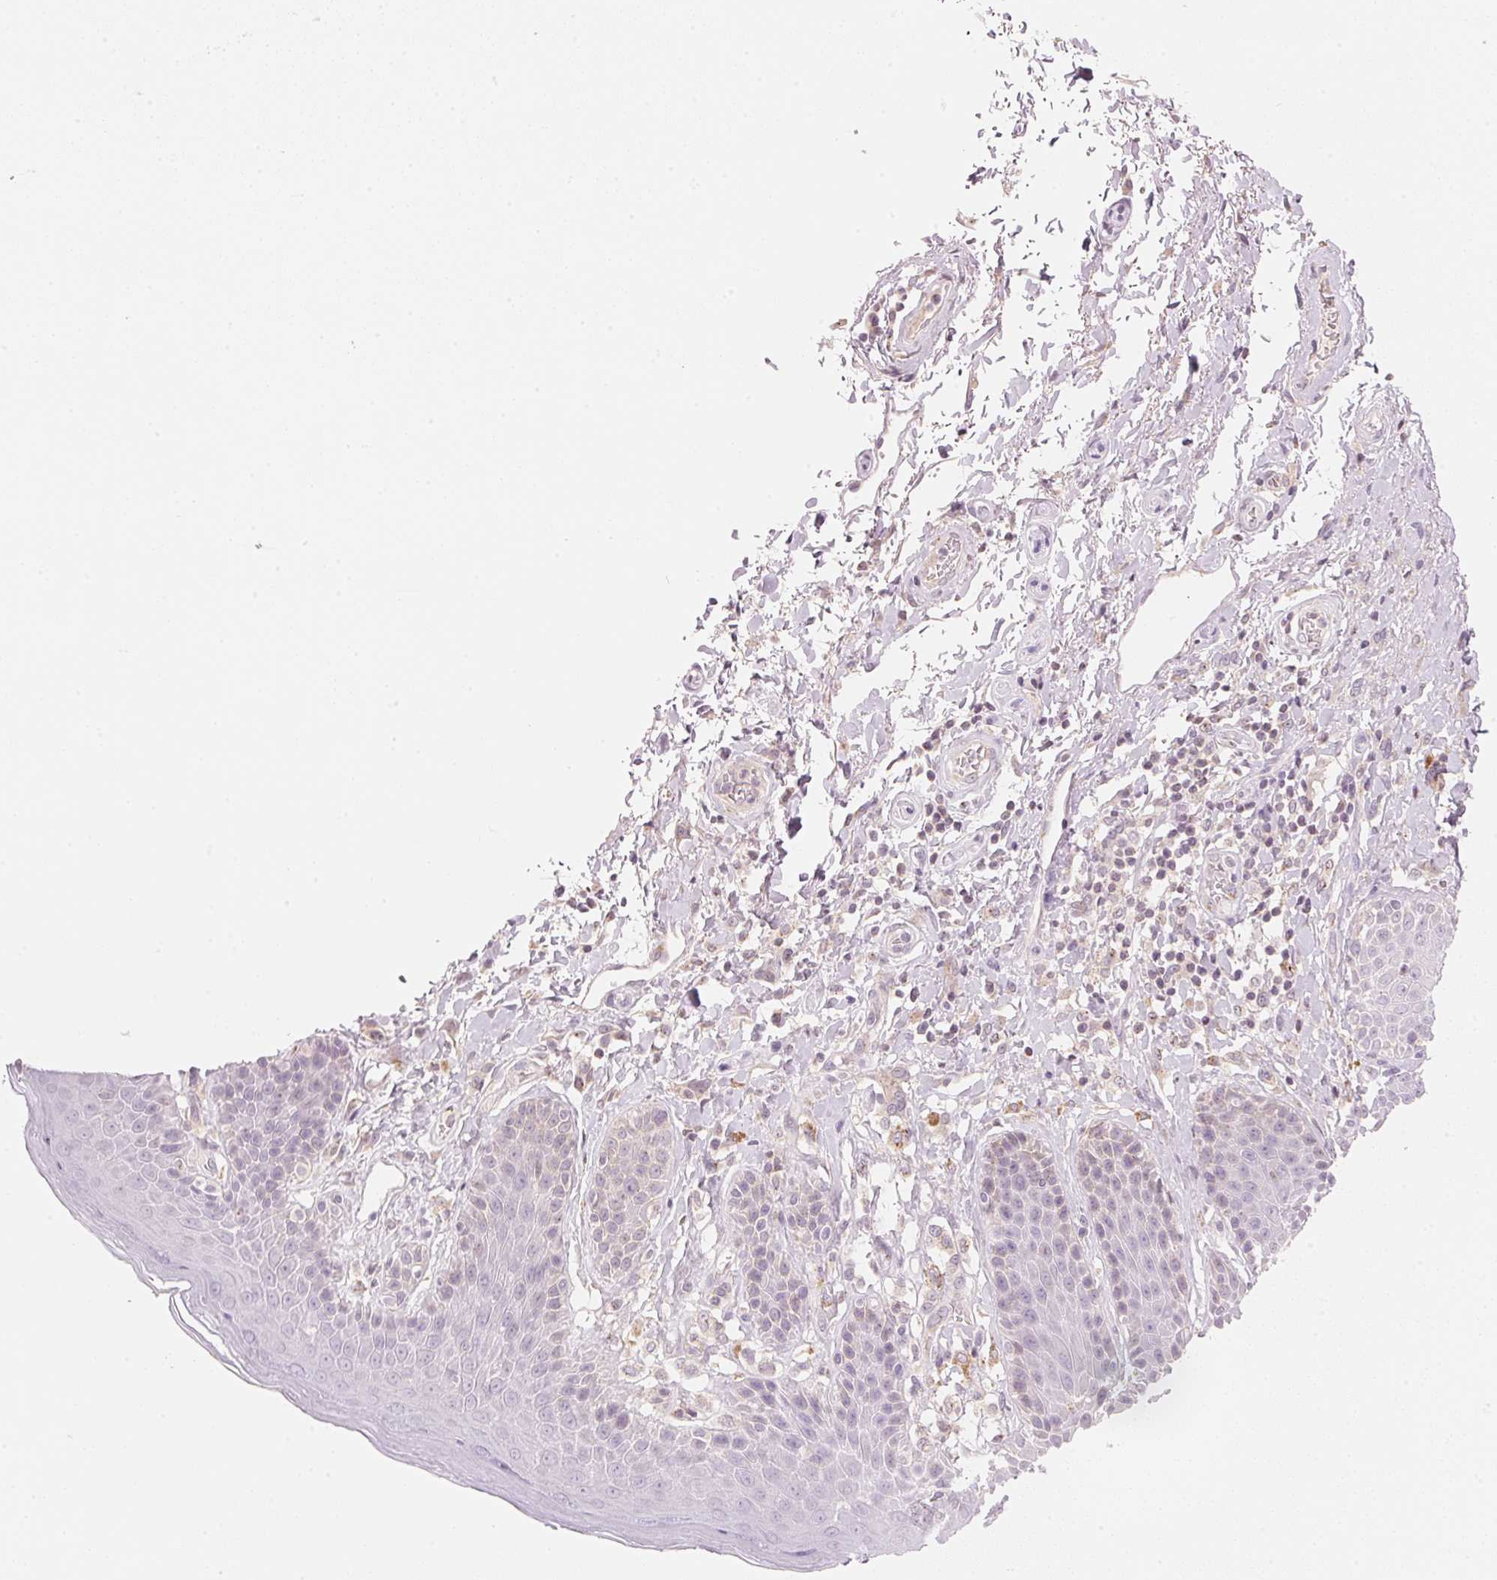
{"staining": {"intensity": "weak", "quantity": "<25%", "location": "cytoplasmic/membranous"}, "tissue": "skin", "cell_type": "Epidermal cells", "image_type": "normal", "snomed": [{"axis": "morphology", "description": "Normal tissue, NOS"}, {"axis": "topography", "description": "Anal"}, {"axis": "topography", "description": "Peripheral nerve tissue"}], "caption": "DAB immunohistochemical staining of benign human skin reveals no significant positivity in epidermal cells. The staining is performed using DAB (3,3'-diaminobenzidine) brown chromogen with nuclei counter-stained in using hematoxylin.", "gene": "HOXB13", "patient": {"sex": "male", "age": 51}}